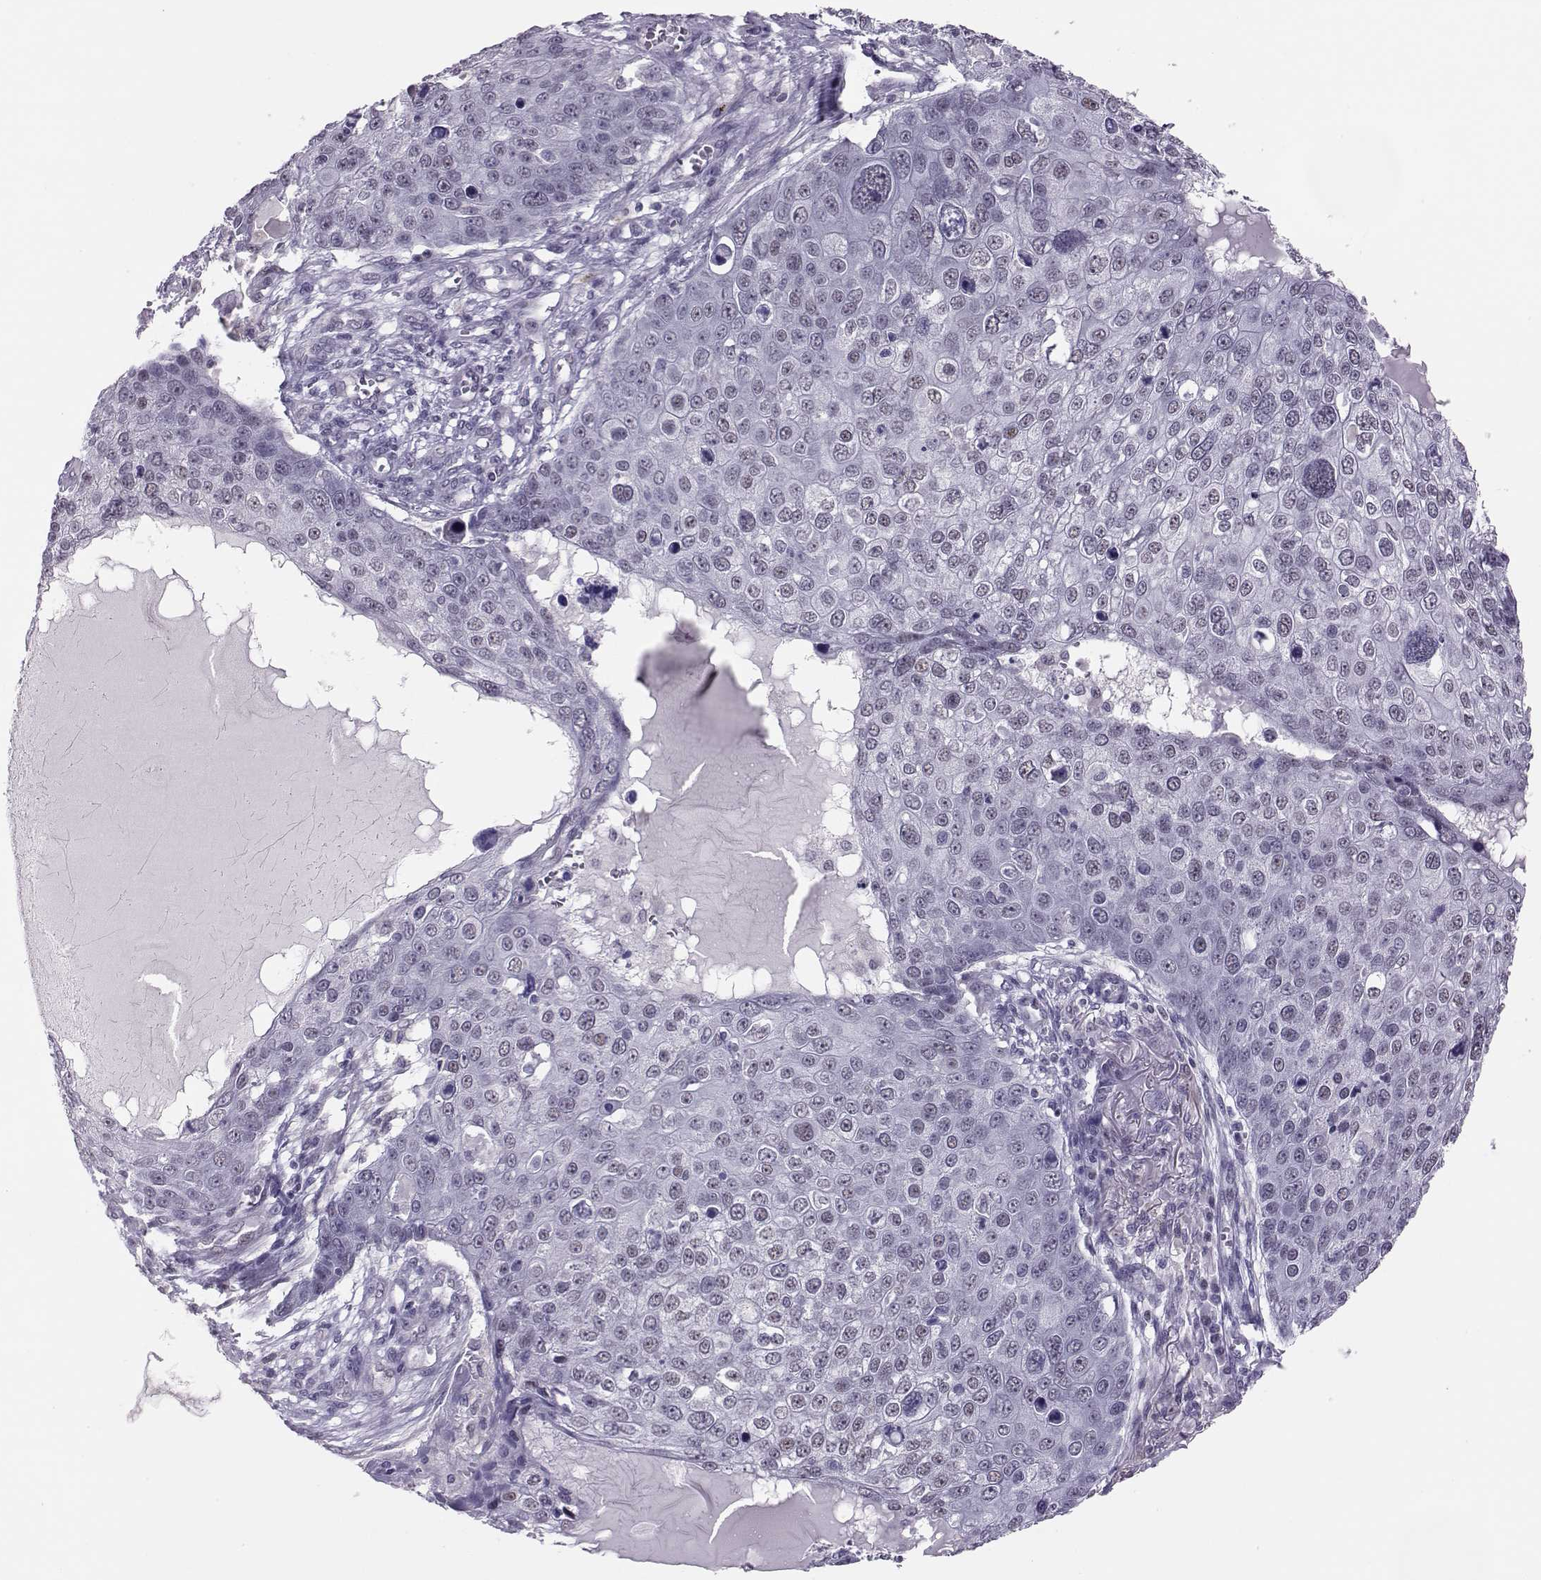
{"staining": {"intensity": "weak", "quantity": "<25%", "location": "nuclear"}, "tissue": "skin cancer", "cell_type": "Tumor cells", "image_type": "cancer", "snomed": [{"axis": "morphology", "description": "Squamous cell carcinoma, NOS"}, {"axis": "topography", "description": "Skin"}], "caption": "This is an immunohistochemistry image of skin squamous cell carcinoma. There is no staining in tumor cells.", "gene": "DNAAF1", "patient": {"sex": "male", "age": 71}}